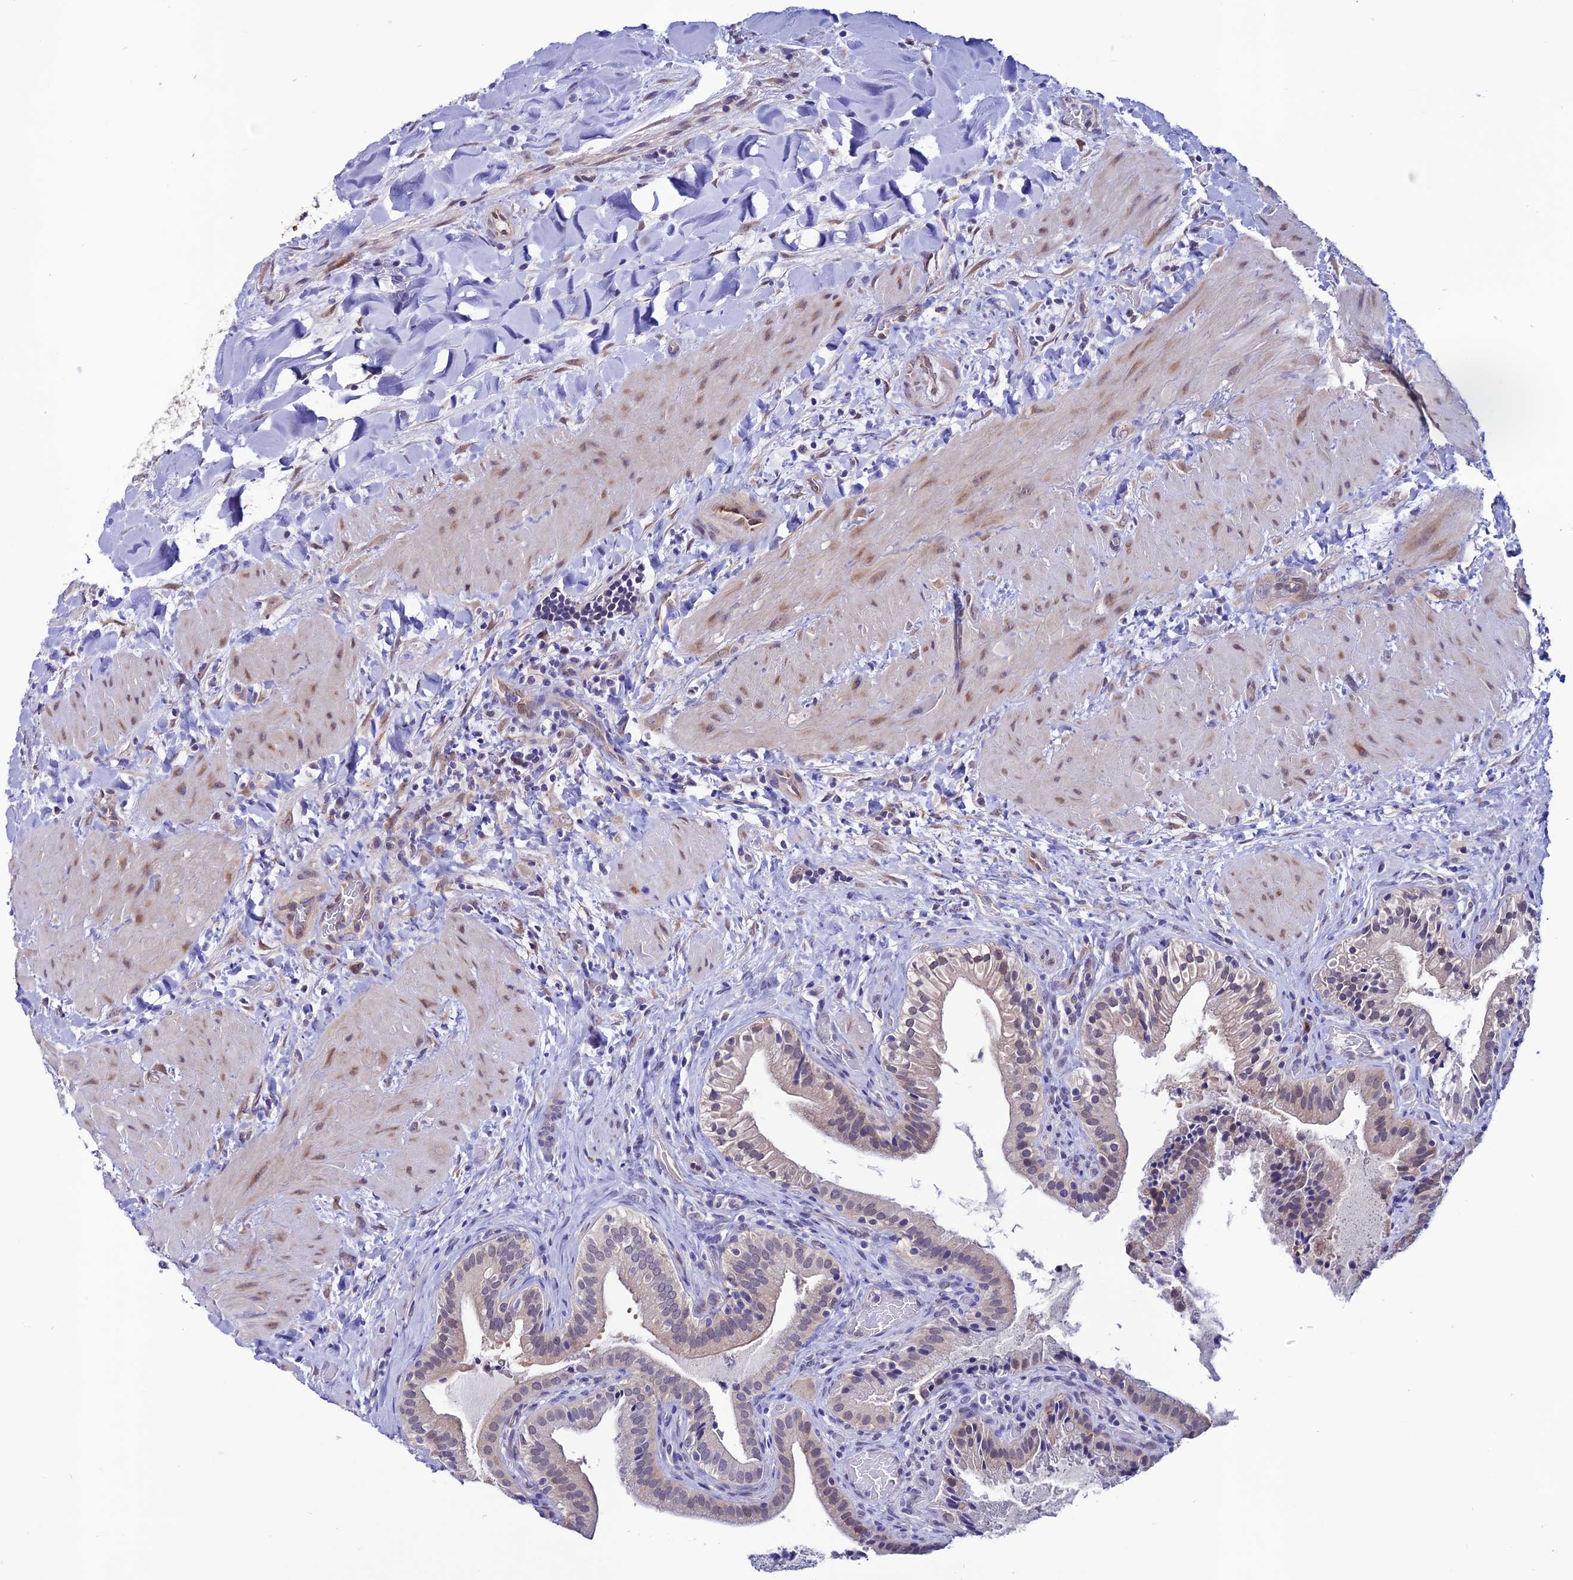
{"staining": {"intensity": "weak", "quantity": "25%-75%", "location": "cytoplasmic/membranous"}, "tissue": "gallbladder", "cell_type": "Glandular cells", "image_type": "normal", "snomed": [{"axis": "morphology", "description": "Normal tissue, NOS"}, {"axis": "topography", "description": "Gallbladder"}], "caption": "Immunohistochemical staining of benign gallbladder displays 25%-75% levels of weak cytoplasmic/membranous protein staining in approximately 25%-75% of glandular cells.", "gene": "FZD8", "patient": {"sex": "male", "age": 24}}